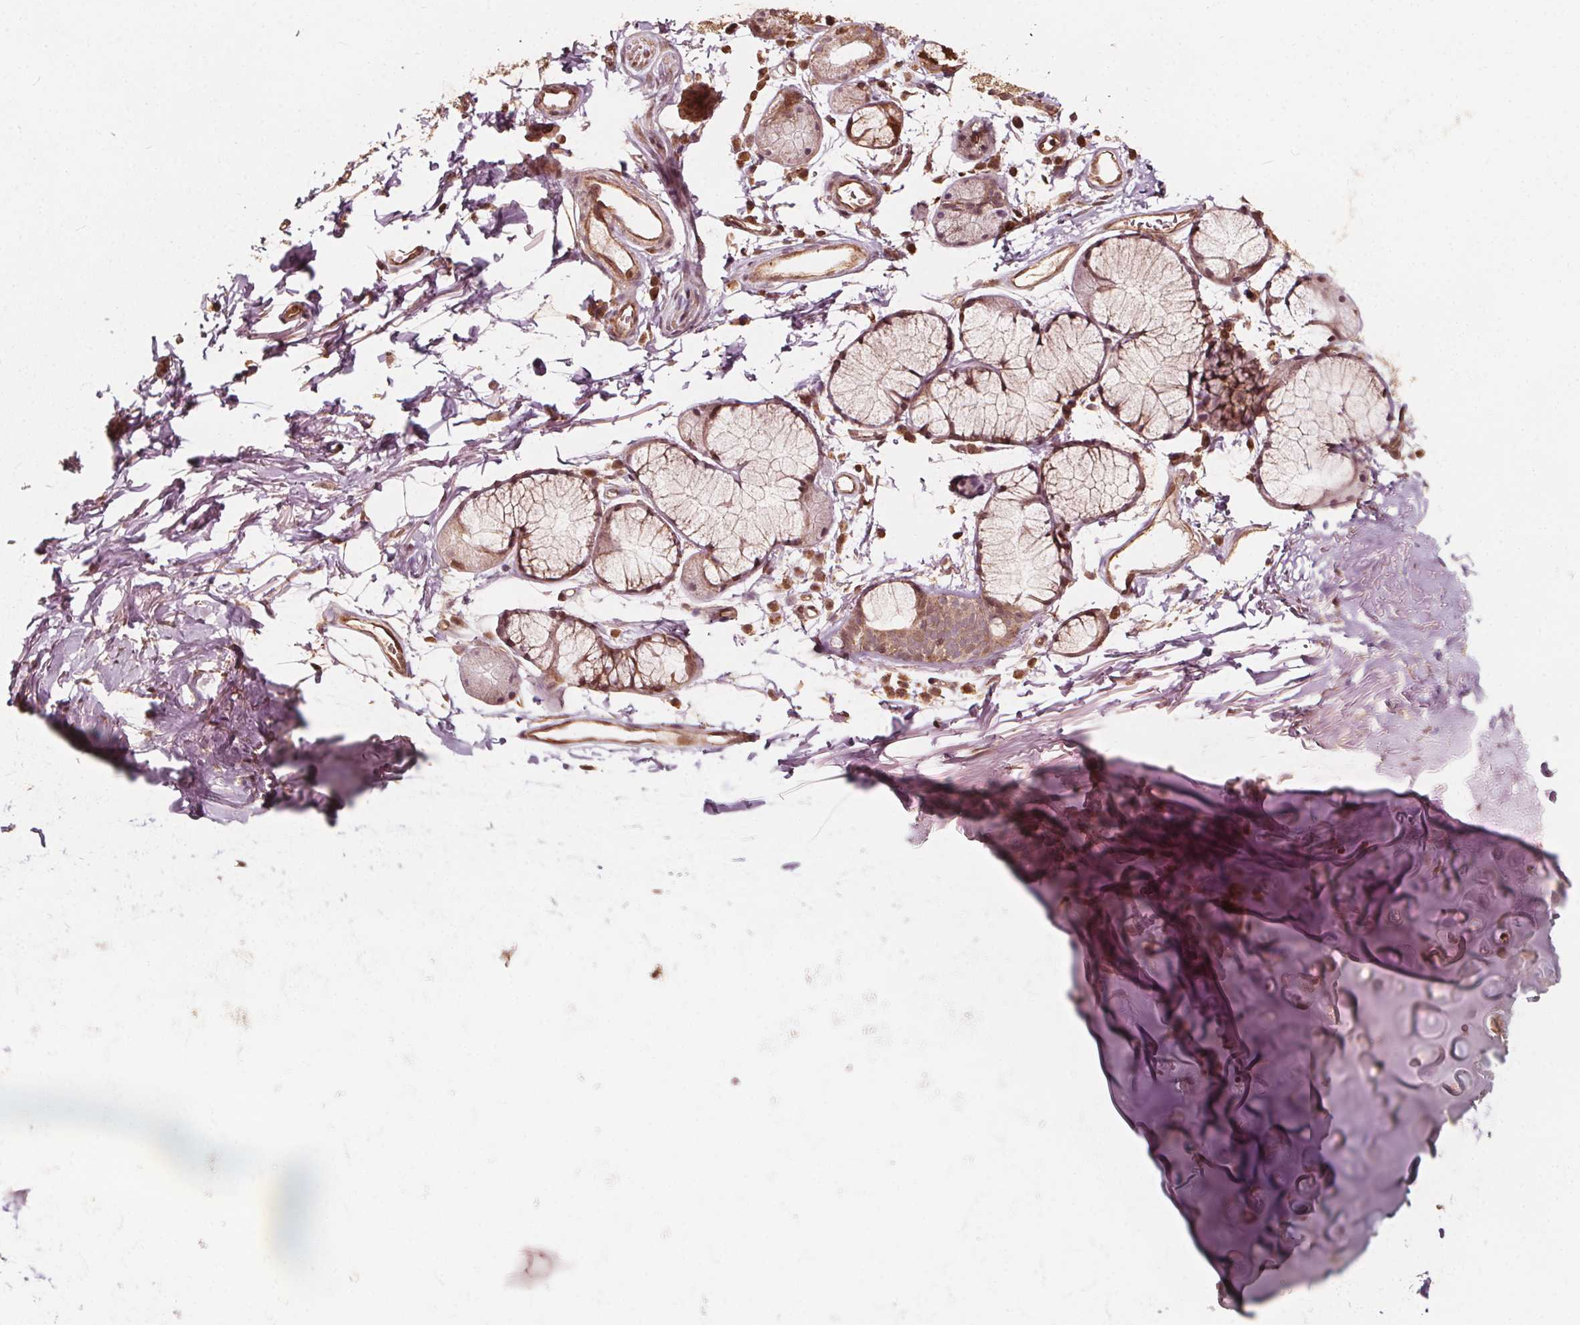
{"staining": {"intensity": "weak", "quantity": "25%-75%", "location": "cytoplasmic/membranous"}, "tissue": "adipose tissue", "cell_type": "Adipocytes", "image_type": "normal", "snomed": [{"axis": "morphology", "description": "Normal tissue, NOS"}, {"axis": "topography", "description": "Cartilage tissue"}, {"axis": "topography", "description": "Bronchus"}], "caption": "Protein staining by IHC demonstrates weak cytoplasmic/membranous staining in about 25%-75% of adipocytes in benign adipose tissue.", "gene": "AIP", "patient": {"sex": "female", "age": 79}}